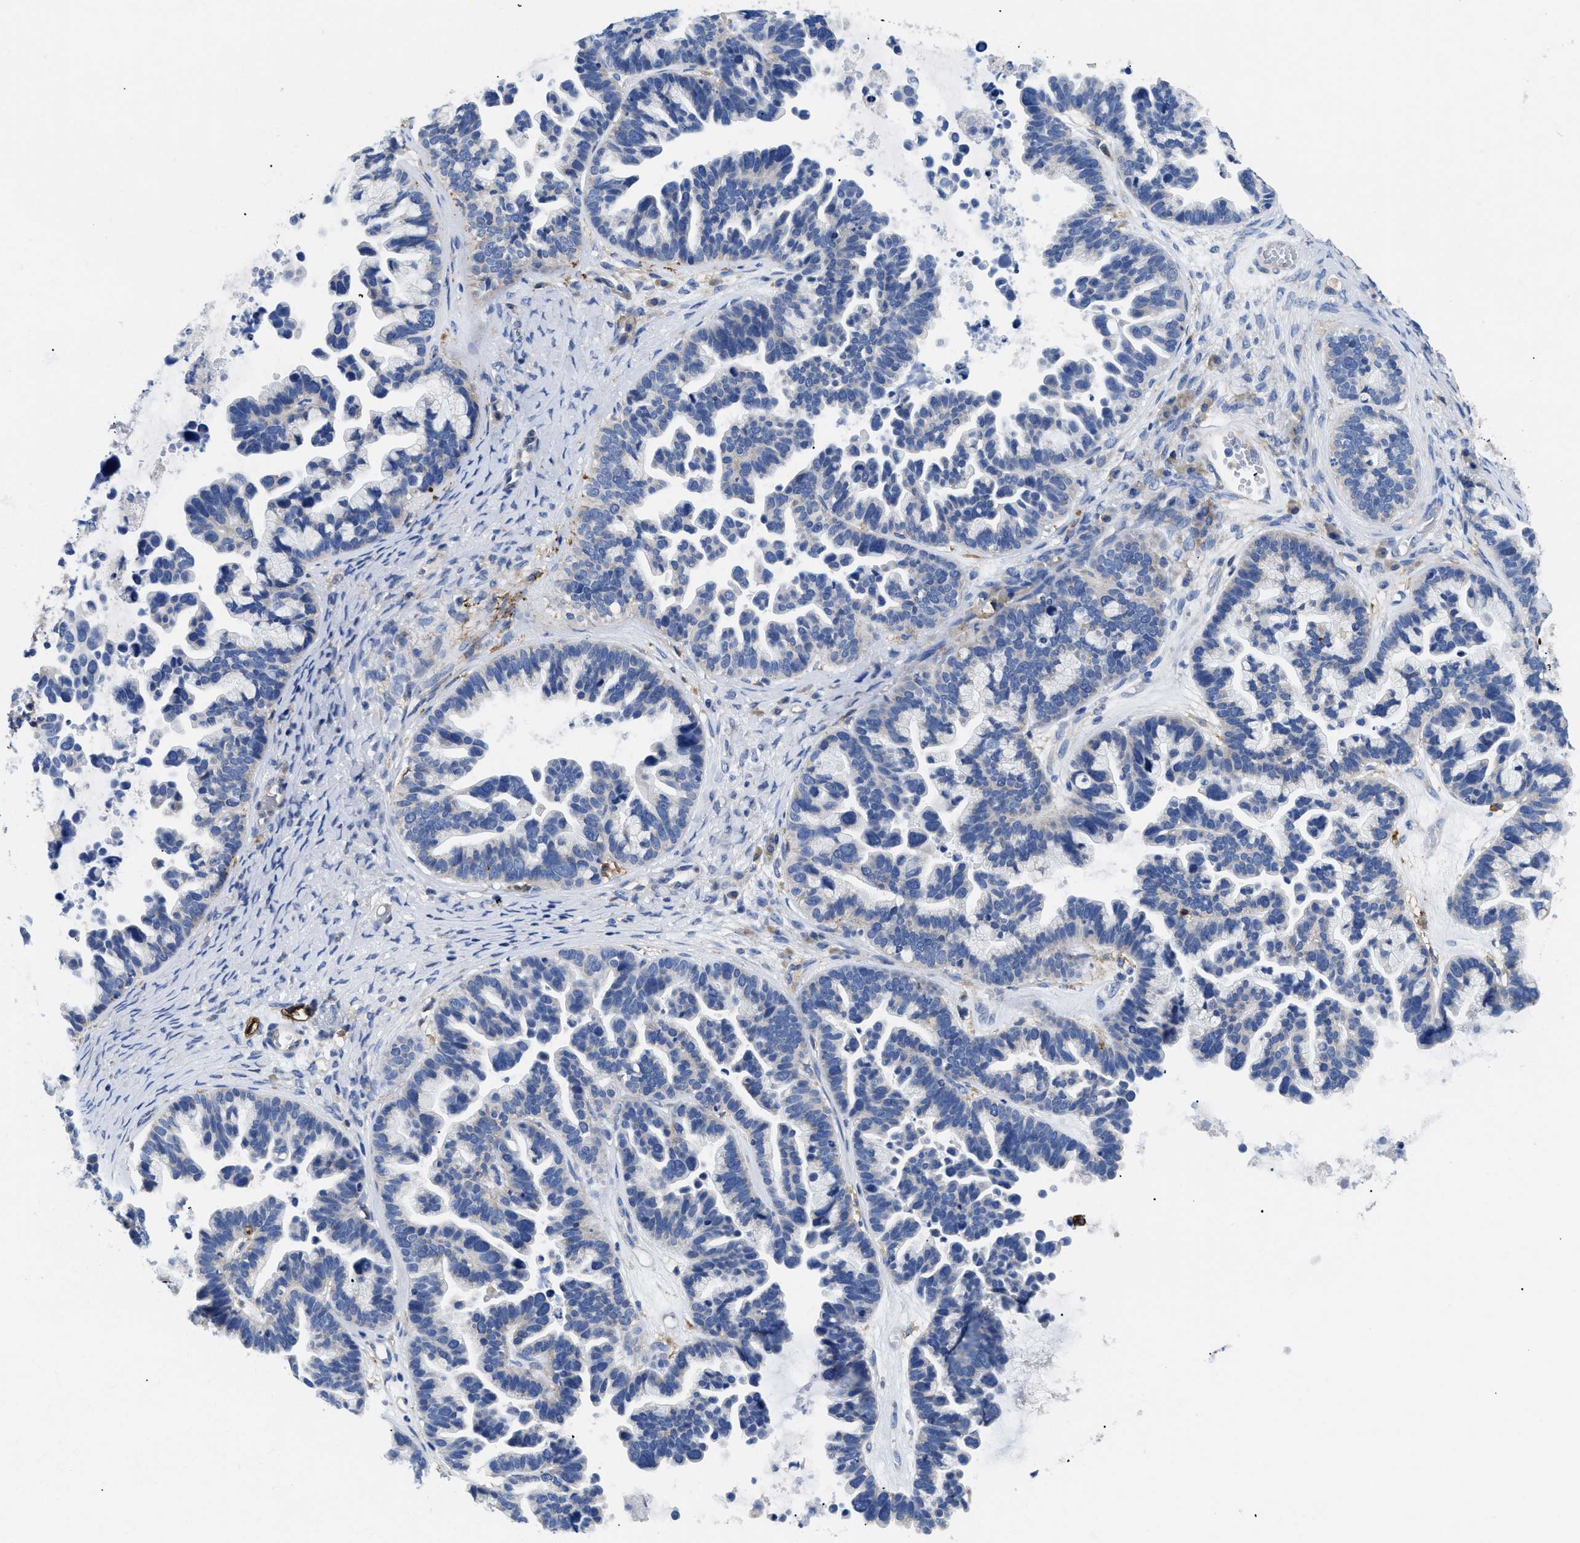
{"staining": {"intensity": "negative", "quantity": "none", "location": "none"}, "tissue": "ovarian cancer", "cell_type": "Tumor cells", "image_type": "cancer", "snomed": [{"axis": "morphology", "description": "Cystadenocarcinoma, serous, NOS"}, {"axis": "topography", "description": "Ovary"}], "caption": "Protein analysis of ovarian cancer (serous cystadenocarcinoma) reveals no significant positivity in tumor cells.", "gene": "HLA-DPA1", "patient": {"sex": "female", "age": 56}}